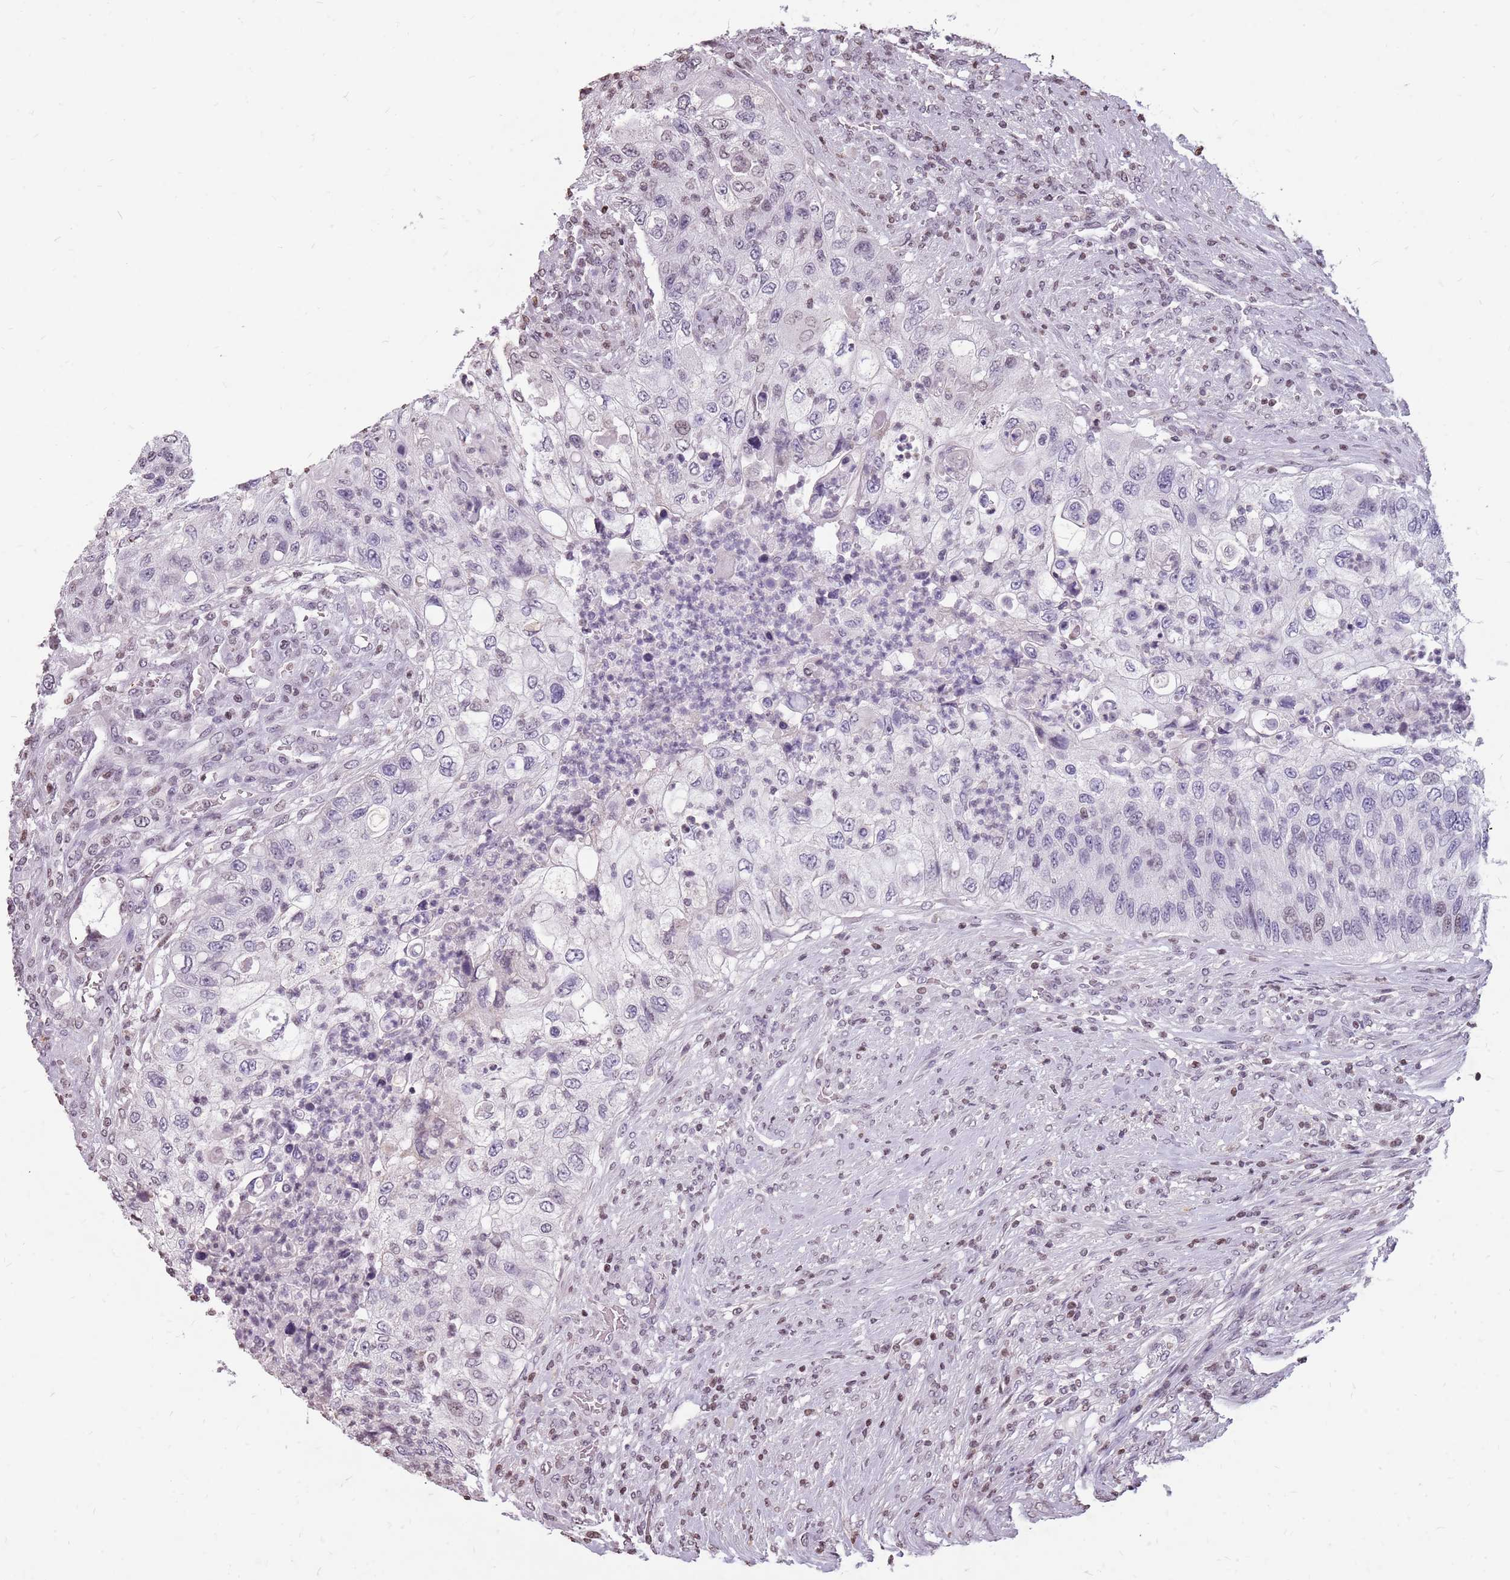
{"staining": {"intensity": "negative", "quantity": "none", "location": "none"}, "tissue": "urothelial cancer", "cell_type": "Tumor cells", "image_type": "cancer", "snomed": [{"axis": "morphology", "description": "Urothelial carcinoma, High grade"}, {"axis": "topography", "description": "Urinary bladder"}], "caption": "IHC histopathology image of neoplastic tissue: urothelial carcinoma (high-grade) stained with DAB reveals no significant protein expression in tumor cells. The staining is performed using DAB brown chromogen with nuclei counter-stained in using hematoxylin.", "gene": "NEK6", "patient": {"sex": "female", "age": 60}}